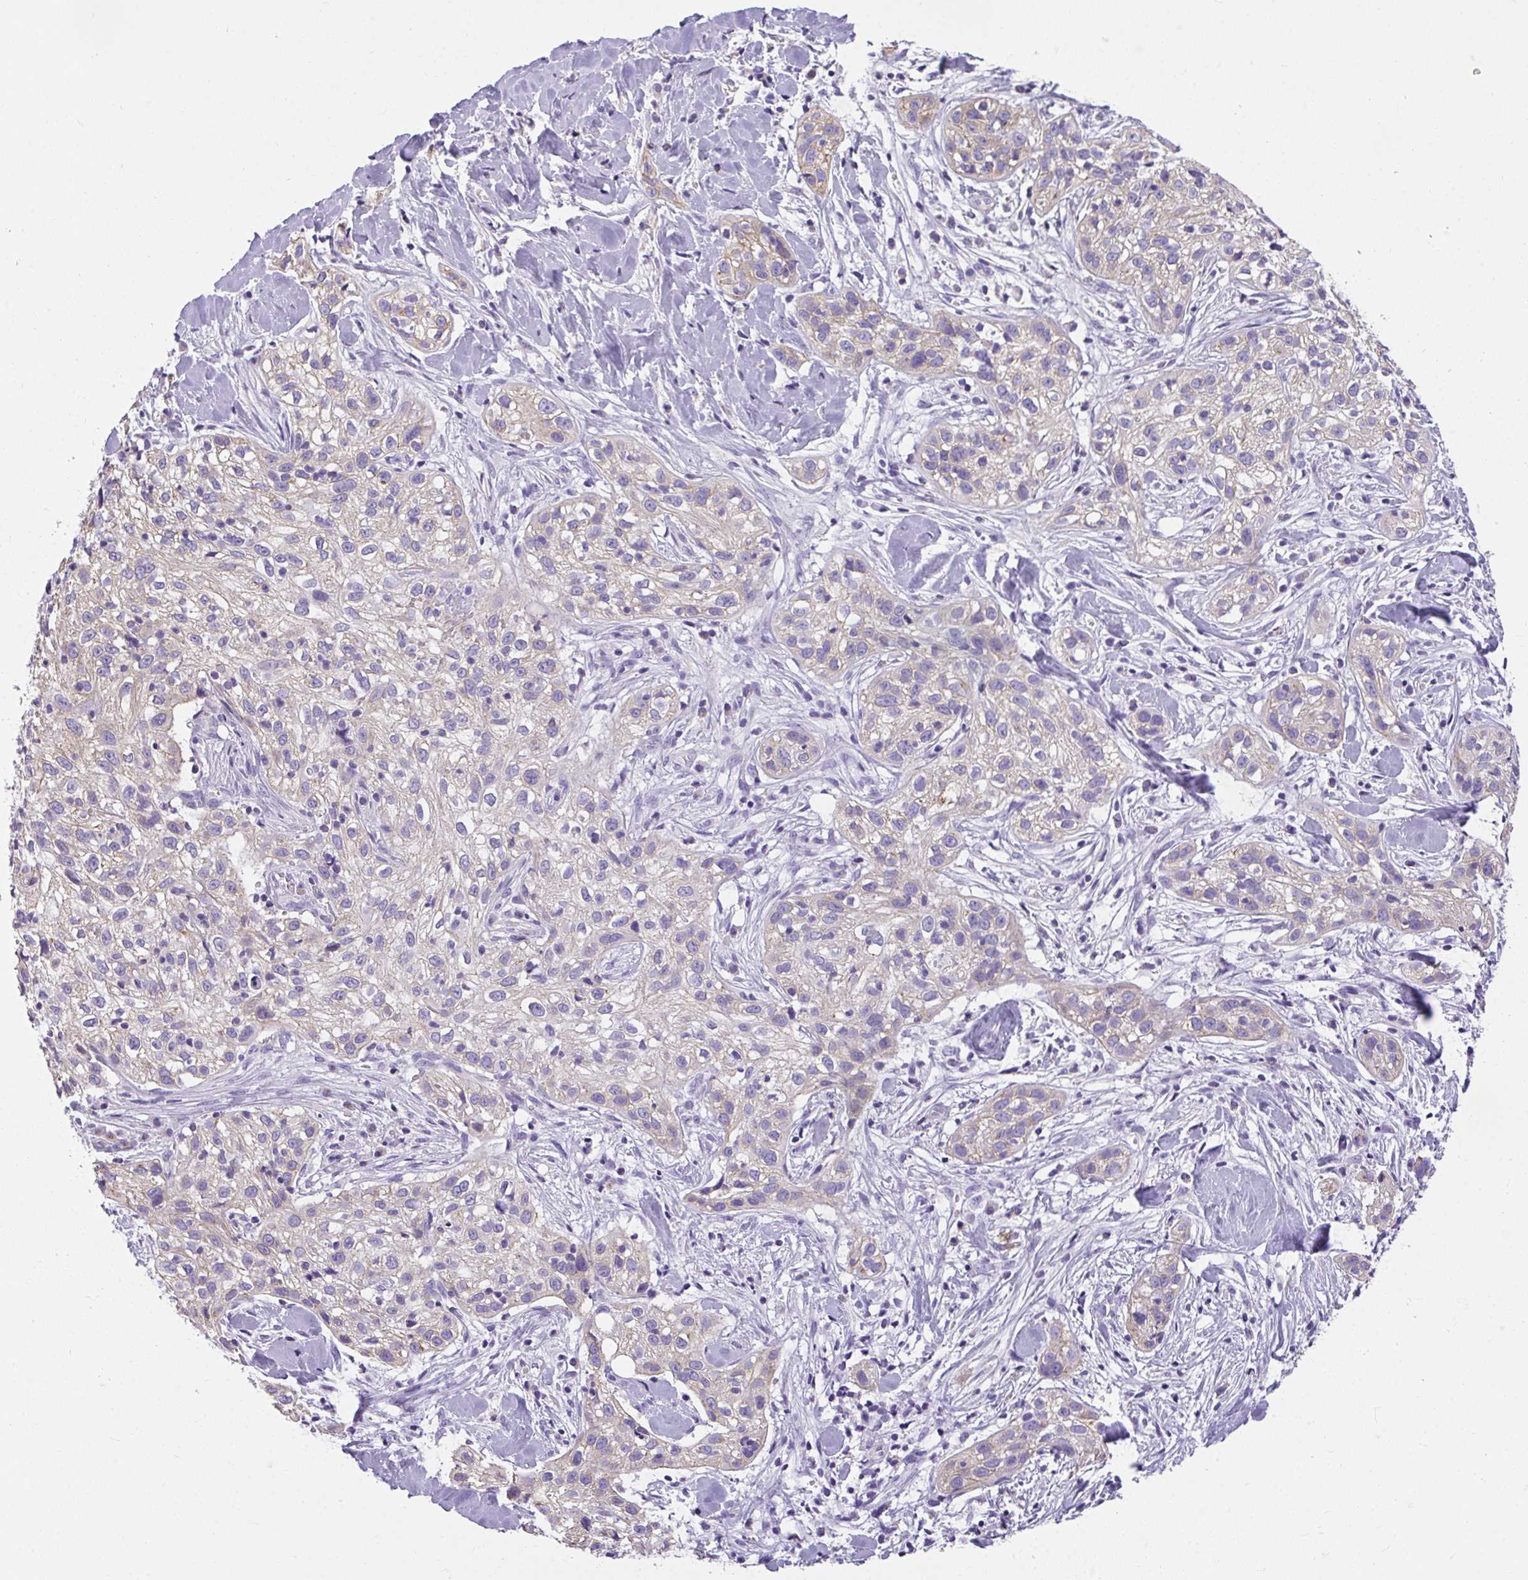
{"staining": {"intensity": "weak", "quantity": "<25%", "location": "cytoplasmic/membranous"}, "tissue": "skin cancer", "cell_type": "Tumor cells", "image_type": "cancer", "snomed": [{"axis": "morphology", "description": "Squamous cell carcinoma, NOS"}, {"axis": "topography", "description": "Skin"}], "caption": "Human skin cancer stained for a protein using immunohistochemistry shows no expression in tumor cells.", "gene": "PLPPR3", "patient": {"sex": "male", "age": 82}}